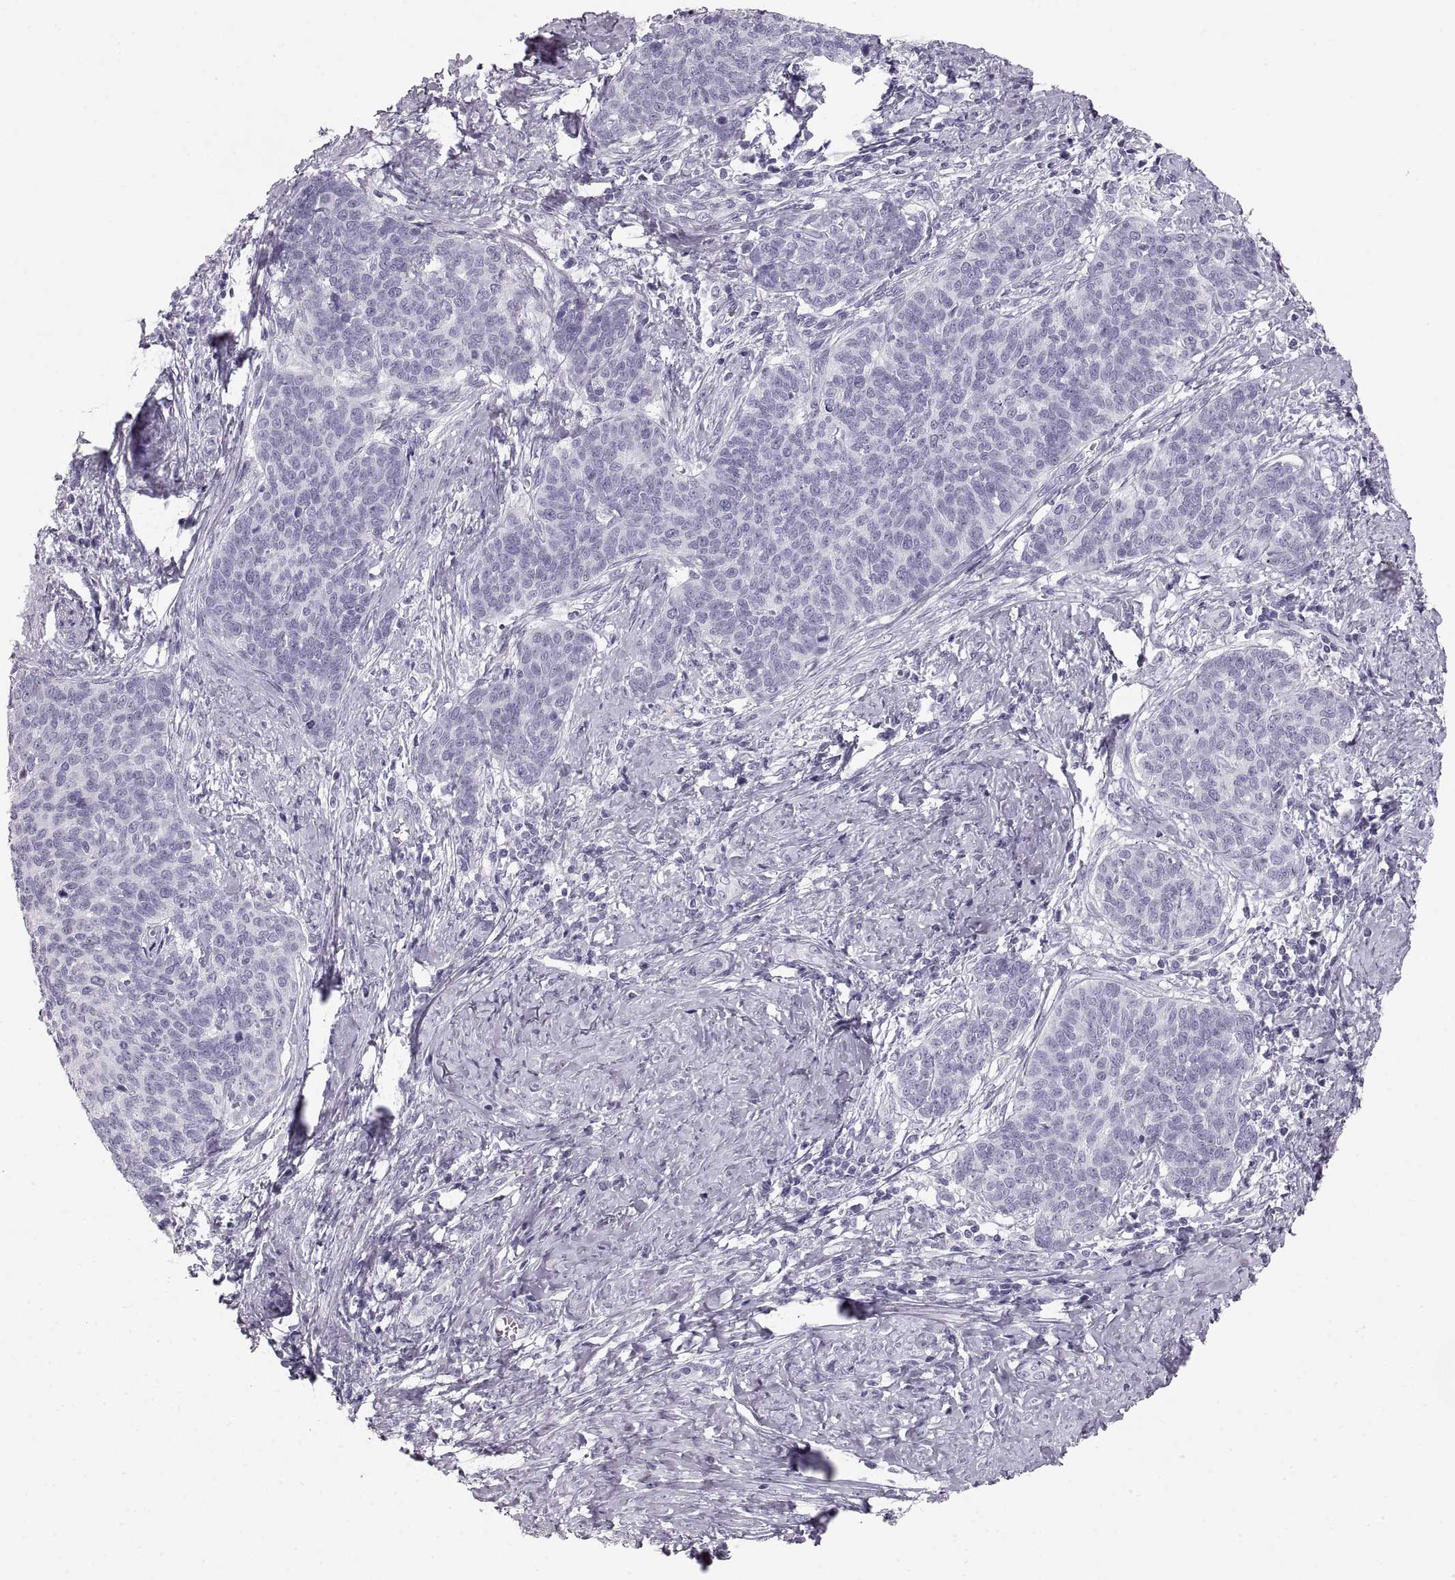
{"staining": {"intensity": "negative", "quantity": "none", "location": "none"}, "tissue": "cervical cancer", "cell_type": "Tumor cells", "image_type": "cancer", "snomed": [{"axis": "morphology", "description": "Squamous cell carcinoma, NOS"}, {"axis": "topography", "description": "Cervix"}], "caption": "IHC micrograph of cervical cancer (squamous cell carcinoma) stained for a protein (brown), which exhibits no positivity in tumor cells.", "gene": "CRYAA", "patient": {"sex": "female", "age": 39}}